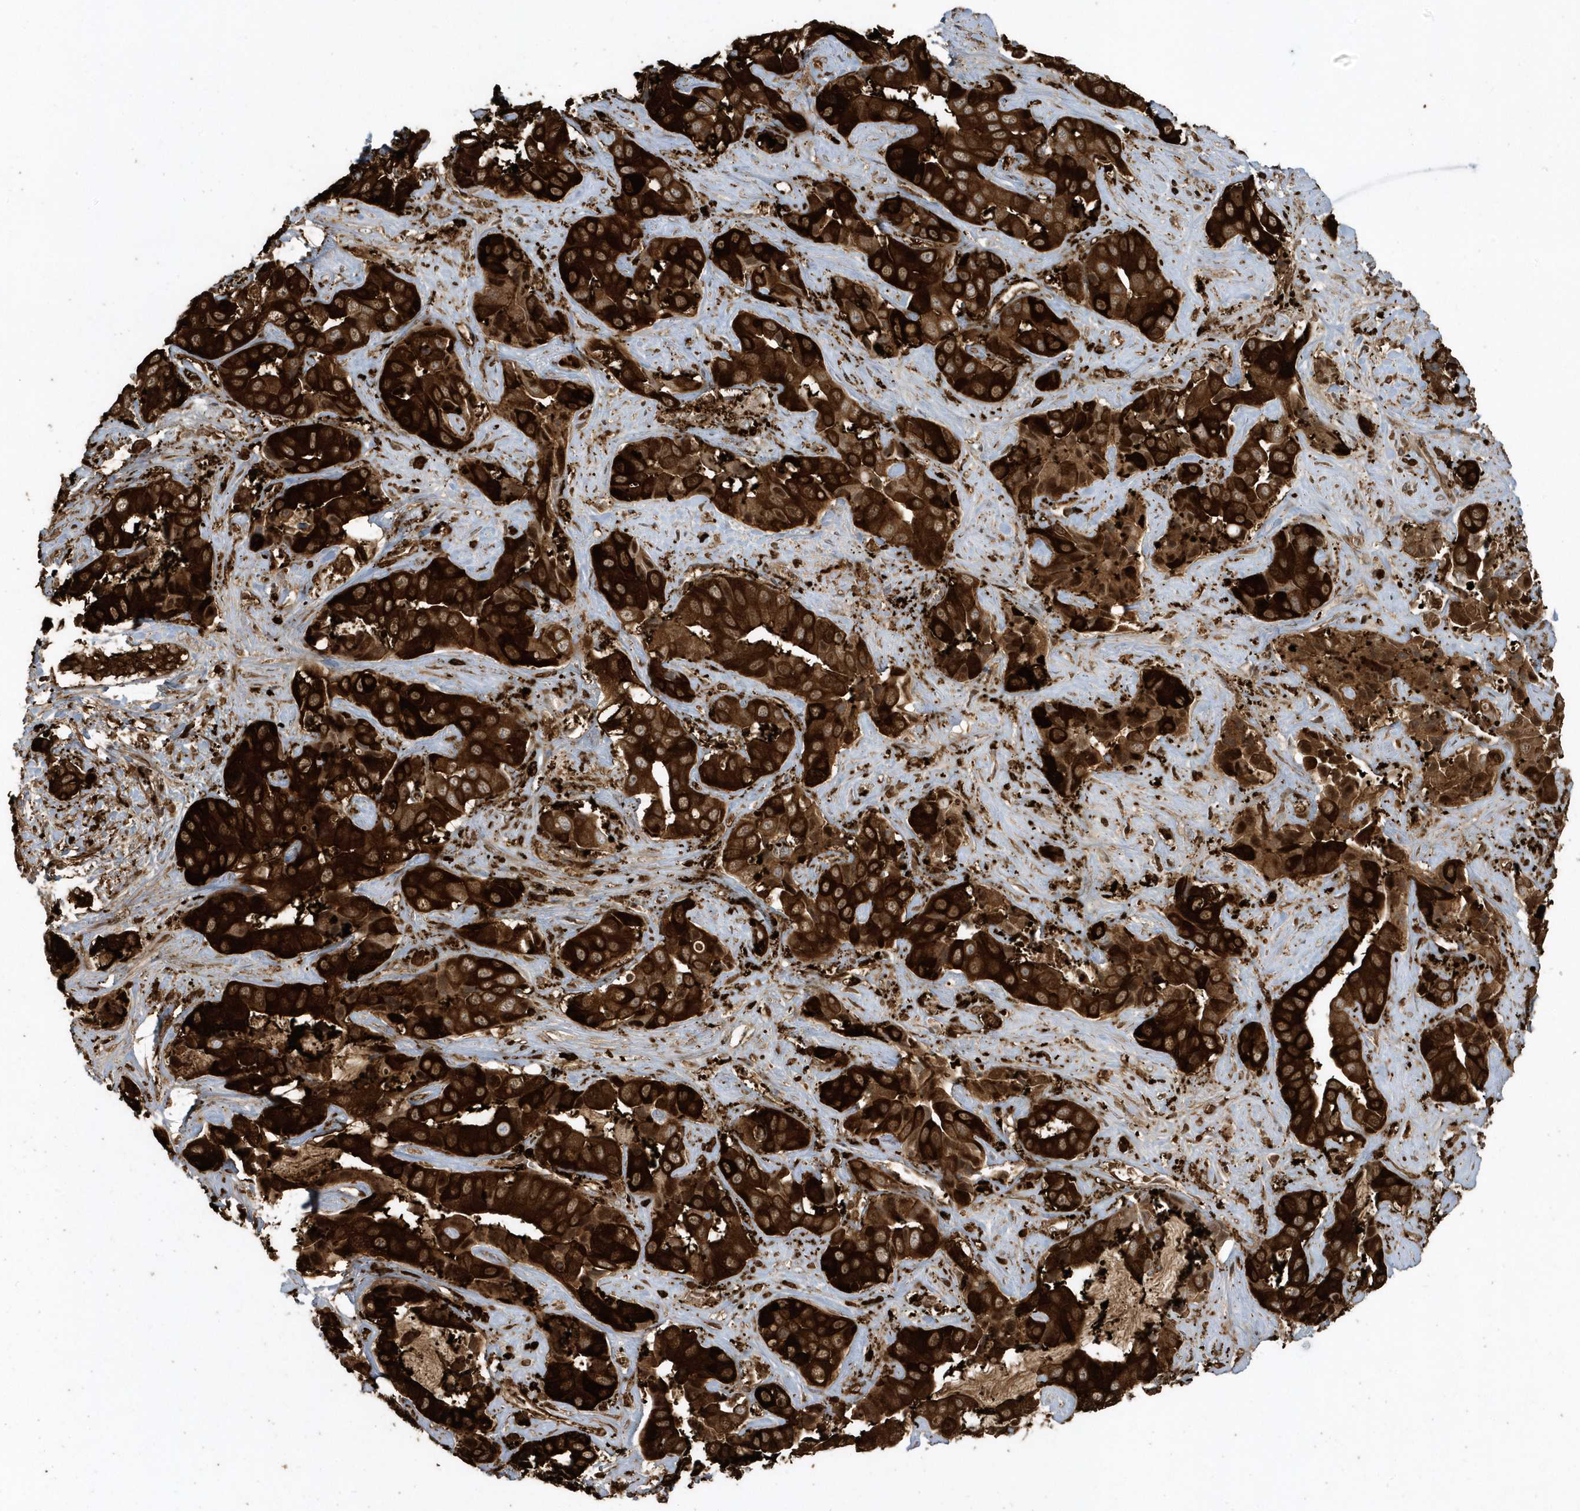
{"staining": {"intensity": "strong", "quantity": ">75%", "location": "cytoplasmic/membranous"}, "tissue": "liver cancer", "cell_type": "Tumor cells", "image_type": "cancer", "snomed": [{"axis": "morphology", "description": "Cholangiocarcinoma"}, {"axis": "topography", "description": "Liver"}], "caption": "There is high levels of strong cytoplasmic/membranous positivity in tumor cells of cholangiocarcinoma (liver), as demonstrated by immunohistochemical staining (brown color).", "gene": "CLCN6", "patient": {"sex": "female", "age": 52}}